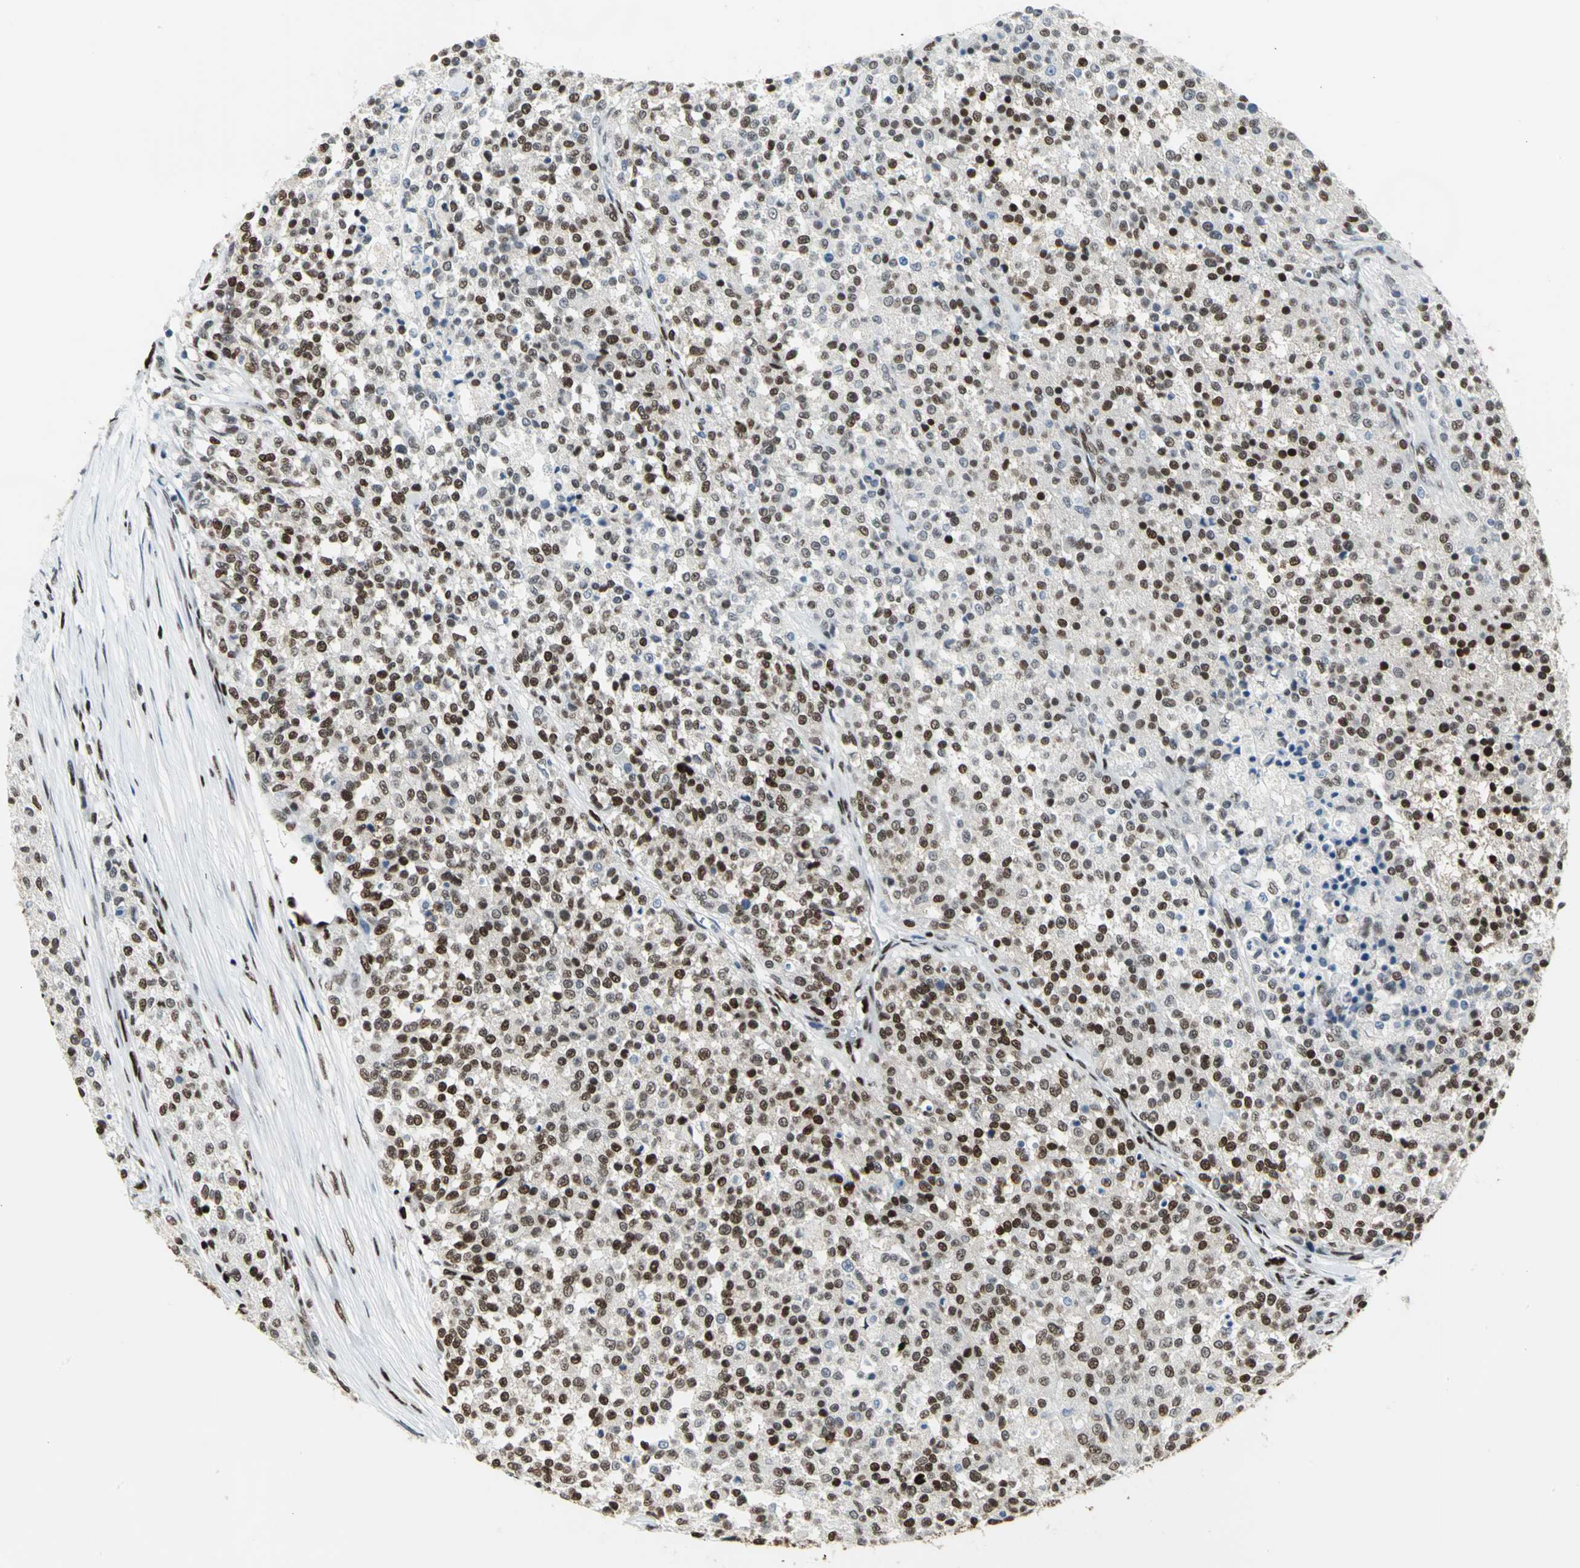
{"staining": {"intensity": "strong", "quantity": ">75%", "location": "nuclear"}, "tissue": "testis cancer", "cell_type": "Tumor cells", "image_type": "cancer", "snomed": [{"axis": "morphology", "description": "Seminoma, NOS"}, {"axis": "topography", "description": "Testis"}], "caption": "Testis cancer (seminoma) stained with a protein marker shows strong staining in tumor cells.", "gene": "HNRNPD", "patient": {"sex": "male", "age": 59}}